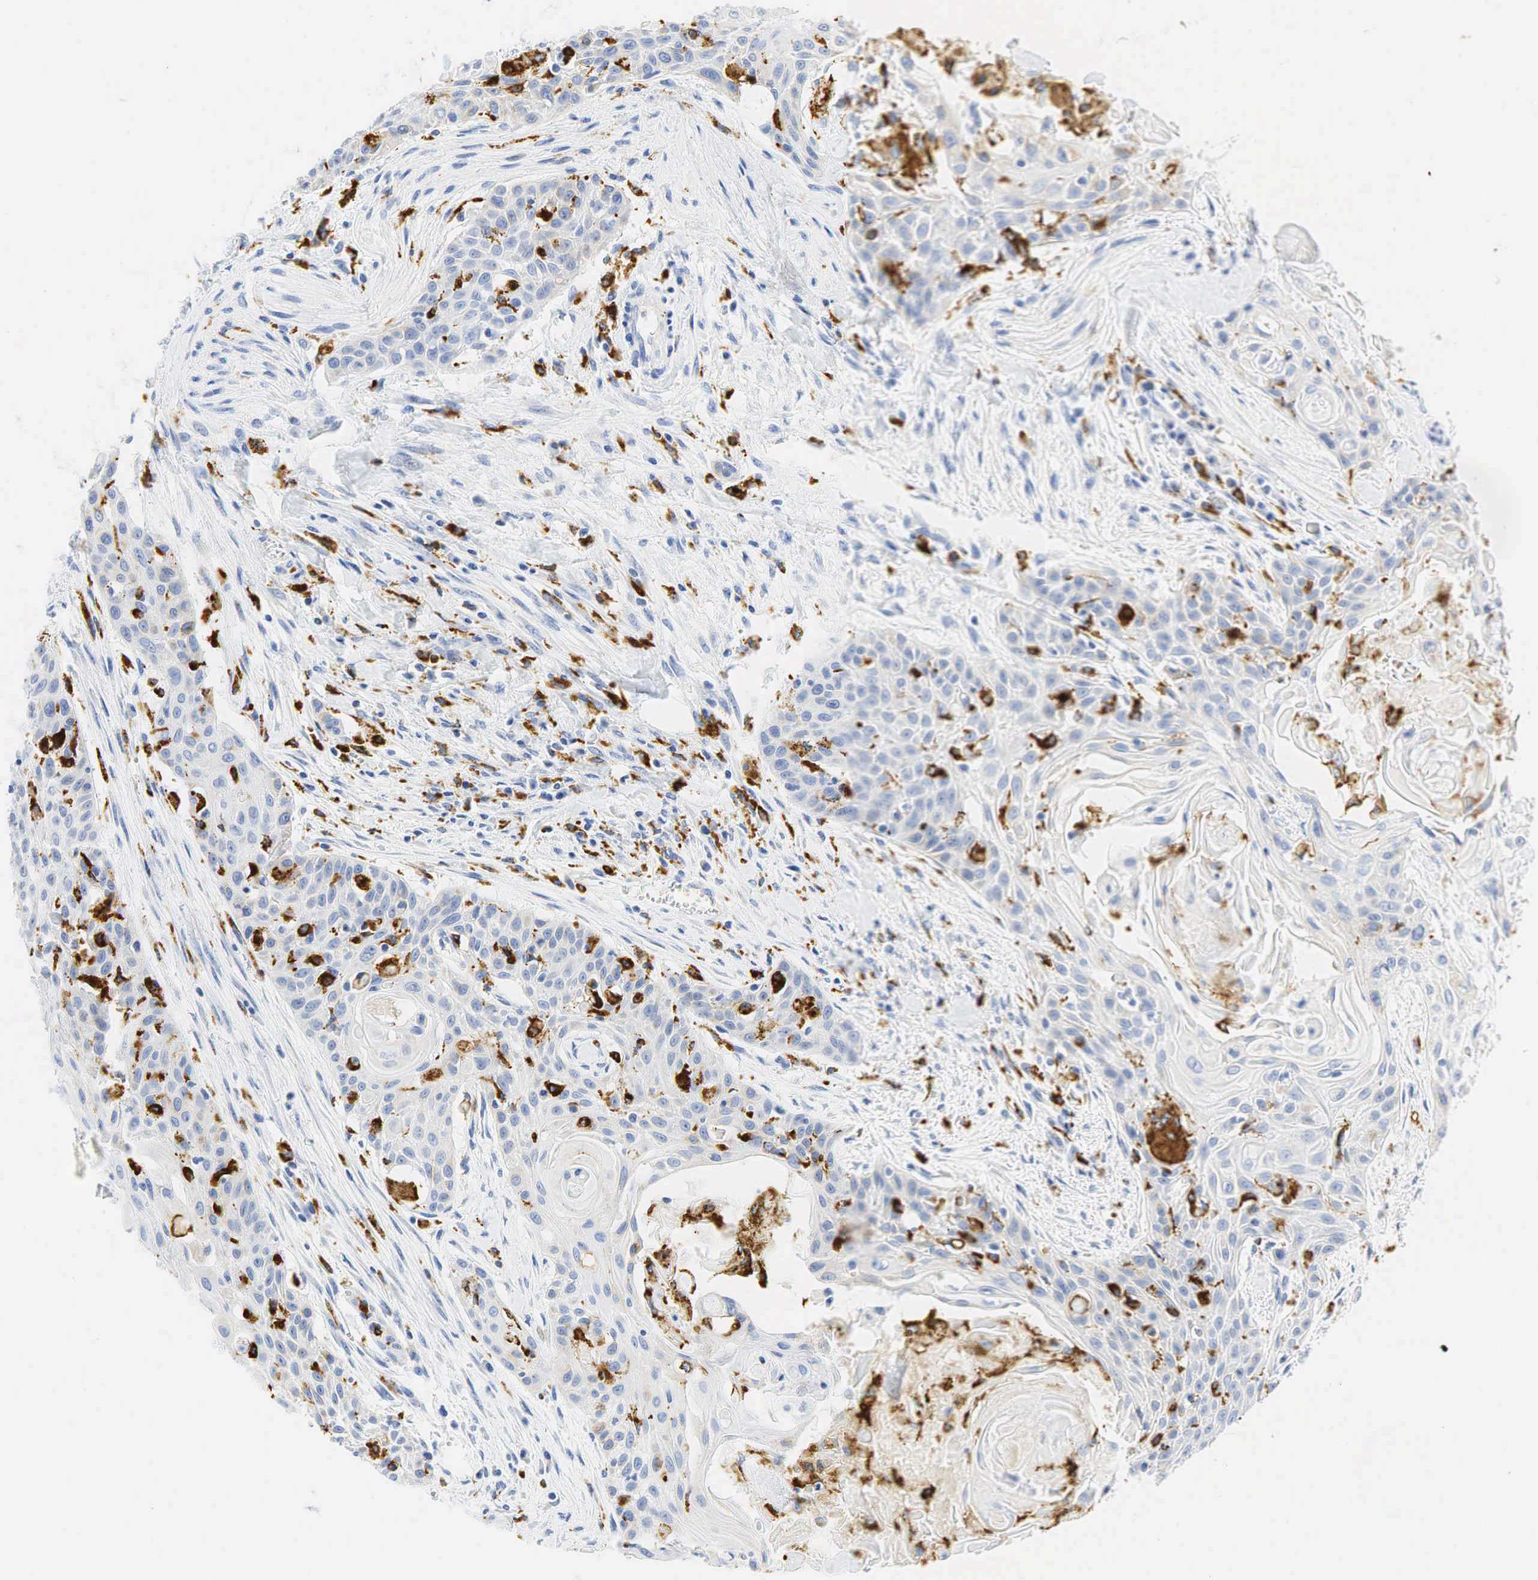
{"staining": {"intensity": "negative", "quantity": "none", "location": "none"}, "tissue": "head and neck cancer", "cell_type": "Tumor cells", "image_type": "cancer", "snomed": [{"axis": "morphology", "description": "Squamous cell carcinoma, NOS"}, {"axis": "morphology", "description": "Squamous cell carcinoma, metastatic, NOS"}, {"axis": "topography", "description": "Lymph node"}, {"axis": "topography", "description": "Salivary gland"}, {"axis": "topography", "description": "Head-Neck"}], "caption": "Human head and neck squamous cell carcinoma stained for a protein using immunohistochemistry demonstrates no staining in tumor cells.", "gene": "CD68", "patient": {"sex": "female", "age": 74}}